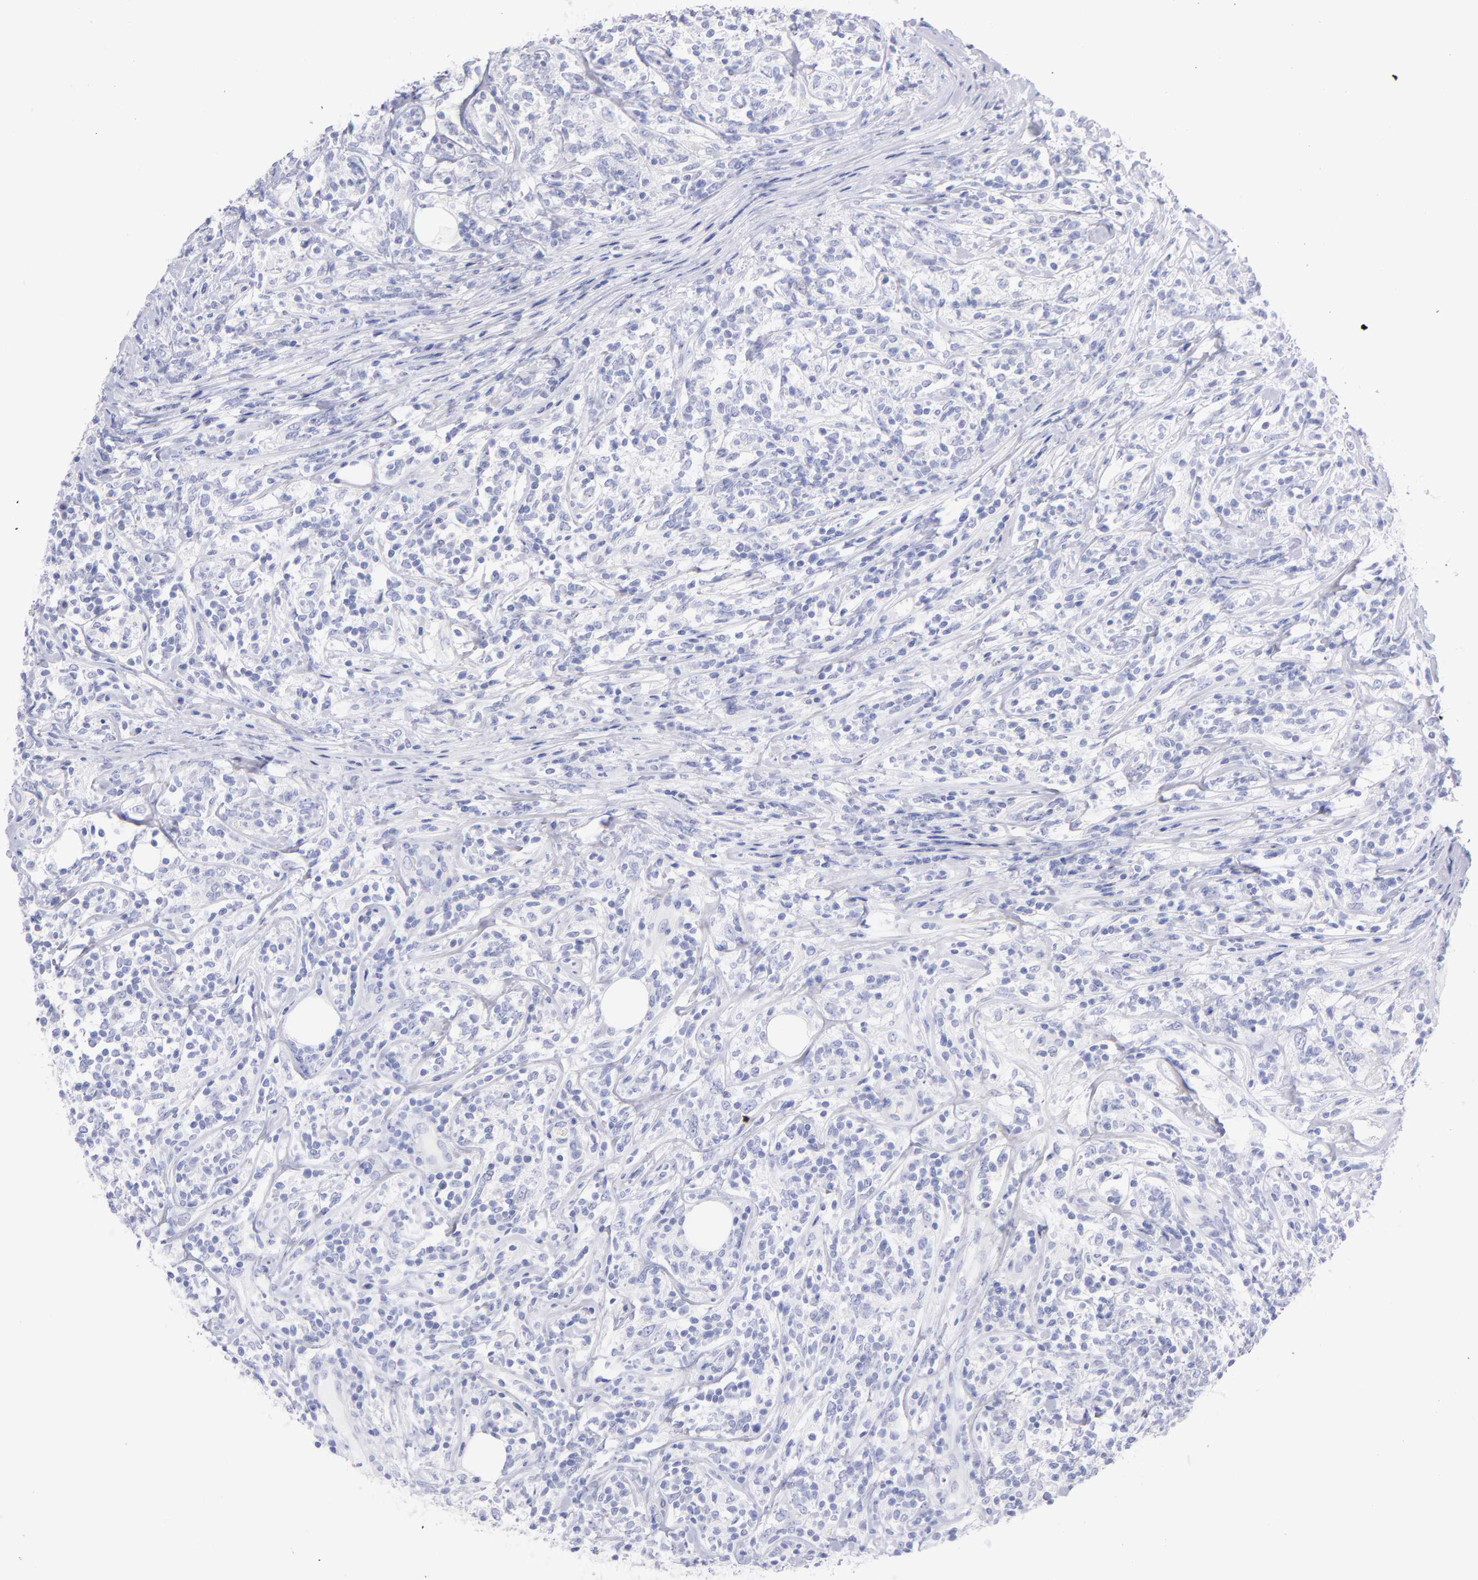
{"staining": {"intensity": "negative", "quantity": "none", "location": "none"}, "tissue": "lymphoma", "cell_type": "Tumor cells", "image_type": "cancer", "snomed": [{"axis": "morphology", "description": "Malignant lymphoma, non-Hodgkin's type, High grade"}, {"axis": "topography", "description": "Lymph node"}], "caption": "IHC of lymphoma shows no expression in tumor cells.", "gene": "SCGN", "patient": {"sex": "female", "age": 84}}